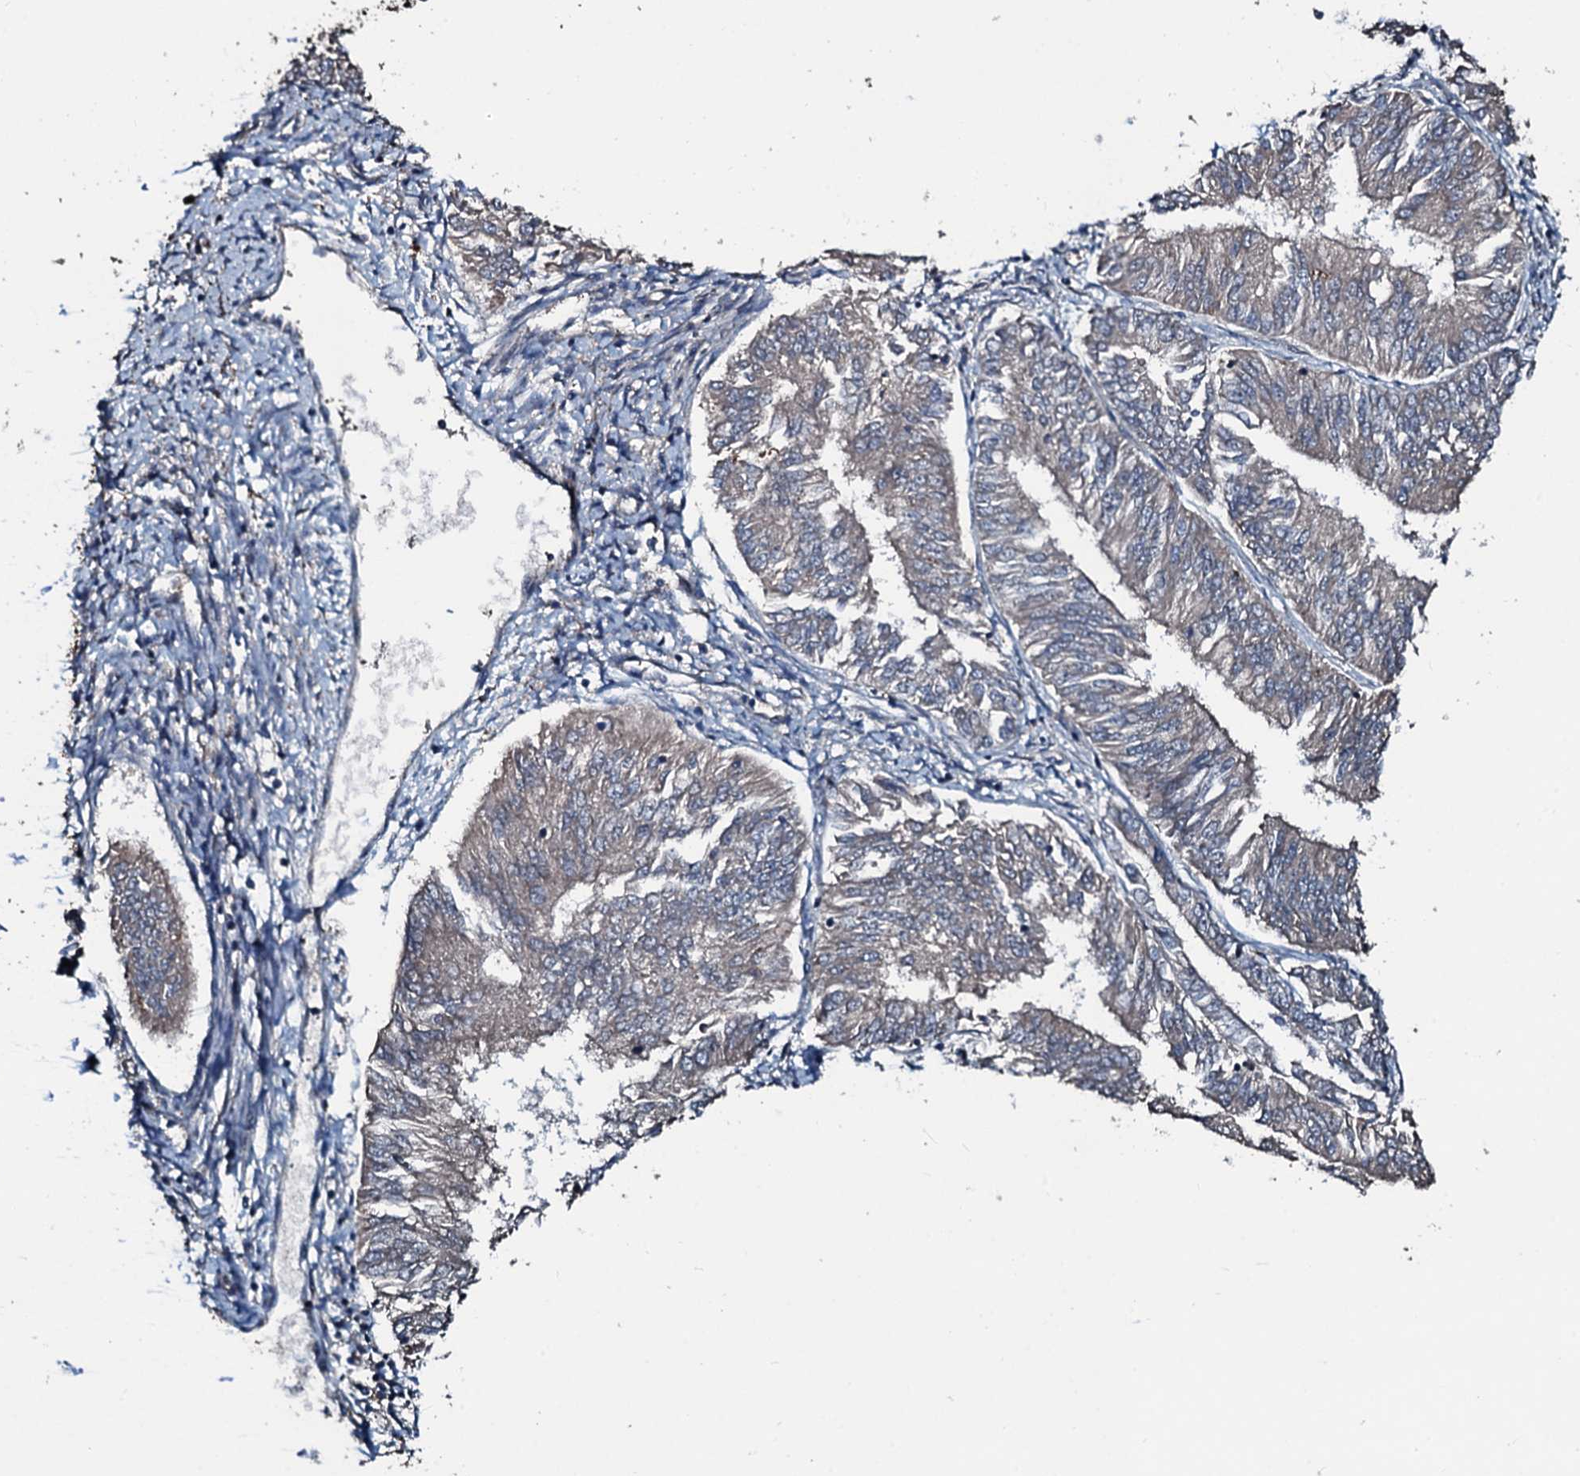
{"staining": {"intensity": "negative", "quantity": "none", "location": "none"}, "tissue": "endometrial cancer", "cell_type": "Tumor cells", "image_type": "cancer", "snomed": [{"axis": "morphology", "description": "Adenocarcinoma, NOS"}, {"axis": "topography", "description": "Endometrium"}], "caption": "A micrograph of endometrial cancer stained for a protein reveals no brown staining in tumor cells. (Stains: DAB (3,3'-diaminobenzidine) immunohistochemistry (IHC) with hematoxylin counter stain, Microscopy: brightfield microscopy at high magnification).", "gene": "AARS1", "patient": {"sex": "female", "age": 58}}